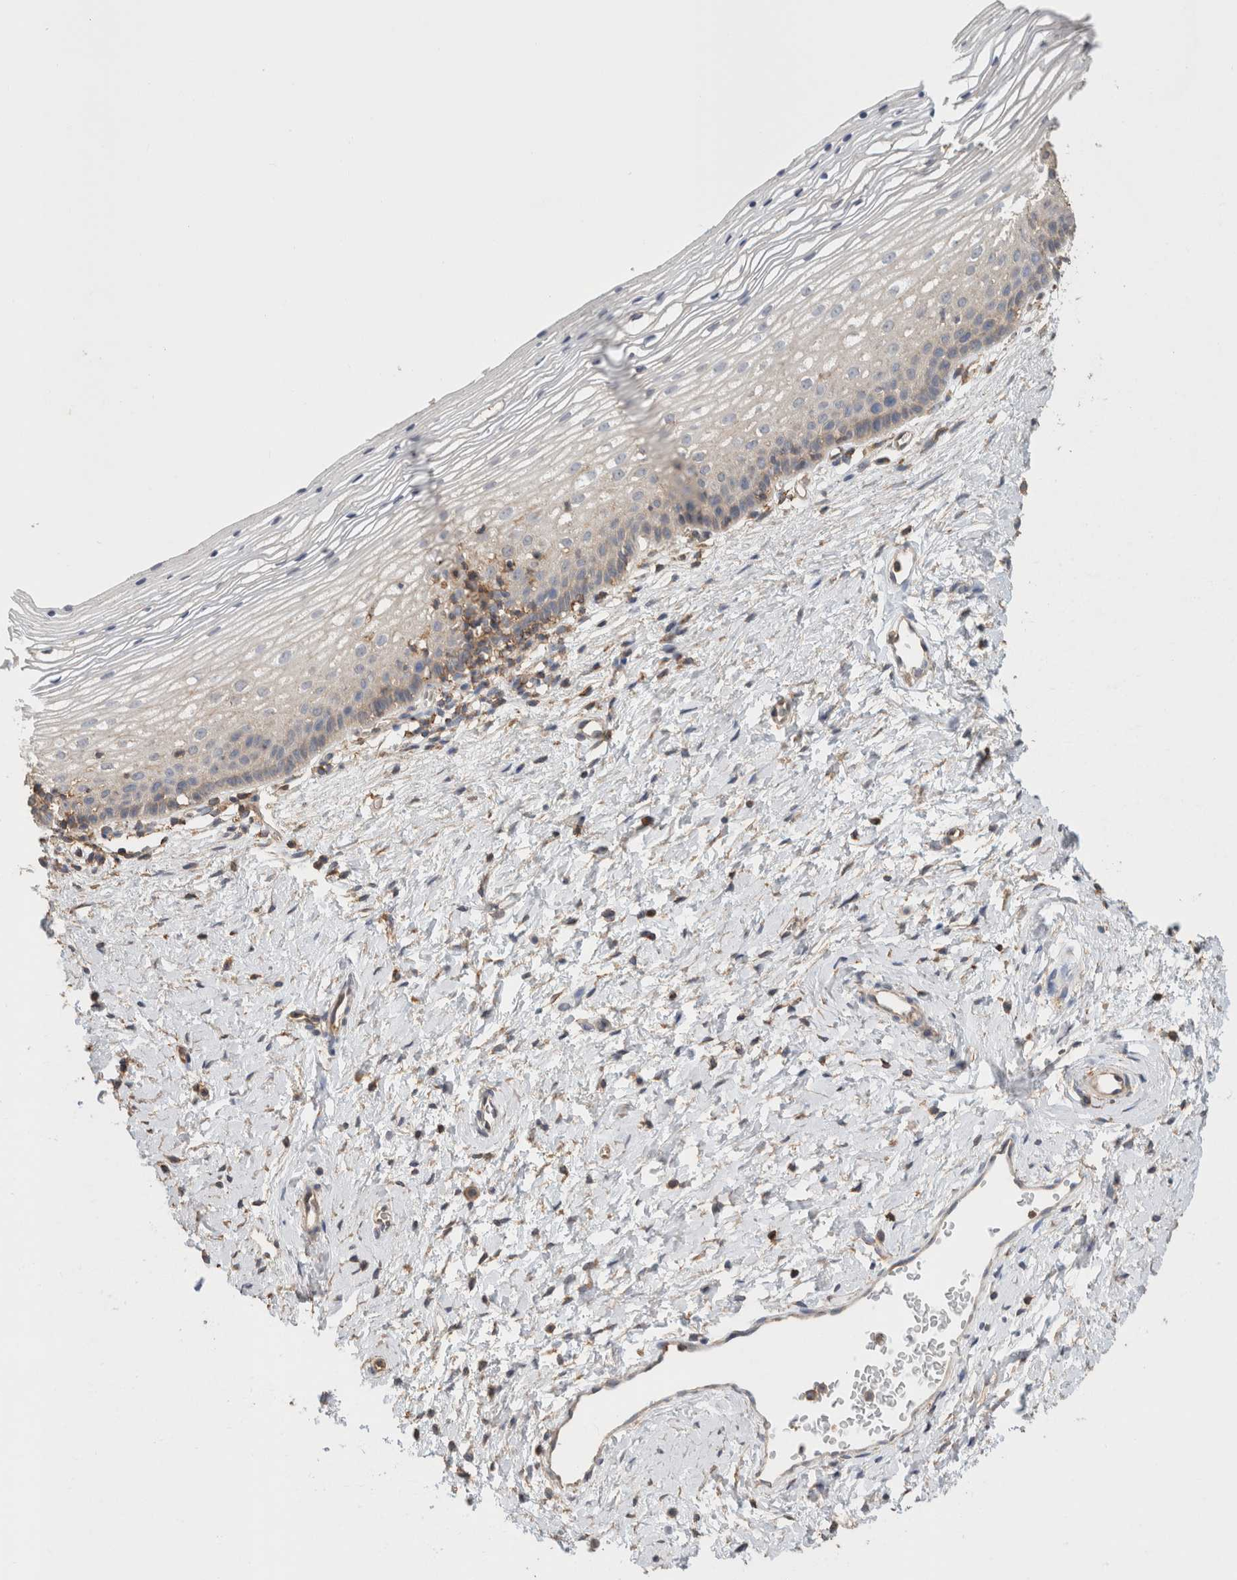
{"staining": {"intensity": "moderate", "quantity": "<25%", "location": "cytoplasmic/membranous"}, "tissue": "cervix", "cell_type": "Glandular cells", "image_type": "normal", "snomed": [{"axis": "morphology", "description": "Normal tissue, NOS"}, {"axis": "topography", "description": "Cervix"}], "caption": "Immunohistochemistry of normal human cervix reveals low levels of moderate cytoplasmic/membranous staining in approximately <25% of glandular cells.", "gene": "CFAP418", "patient": {"sex": "female", "age": 72}}